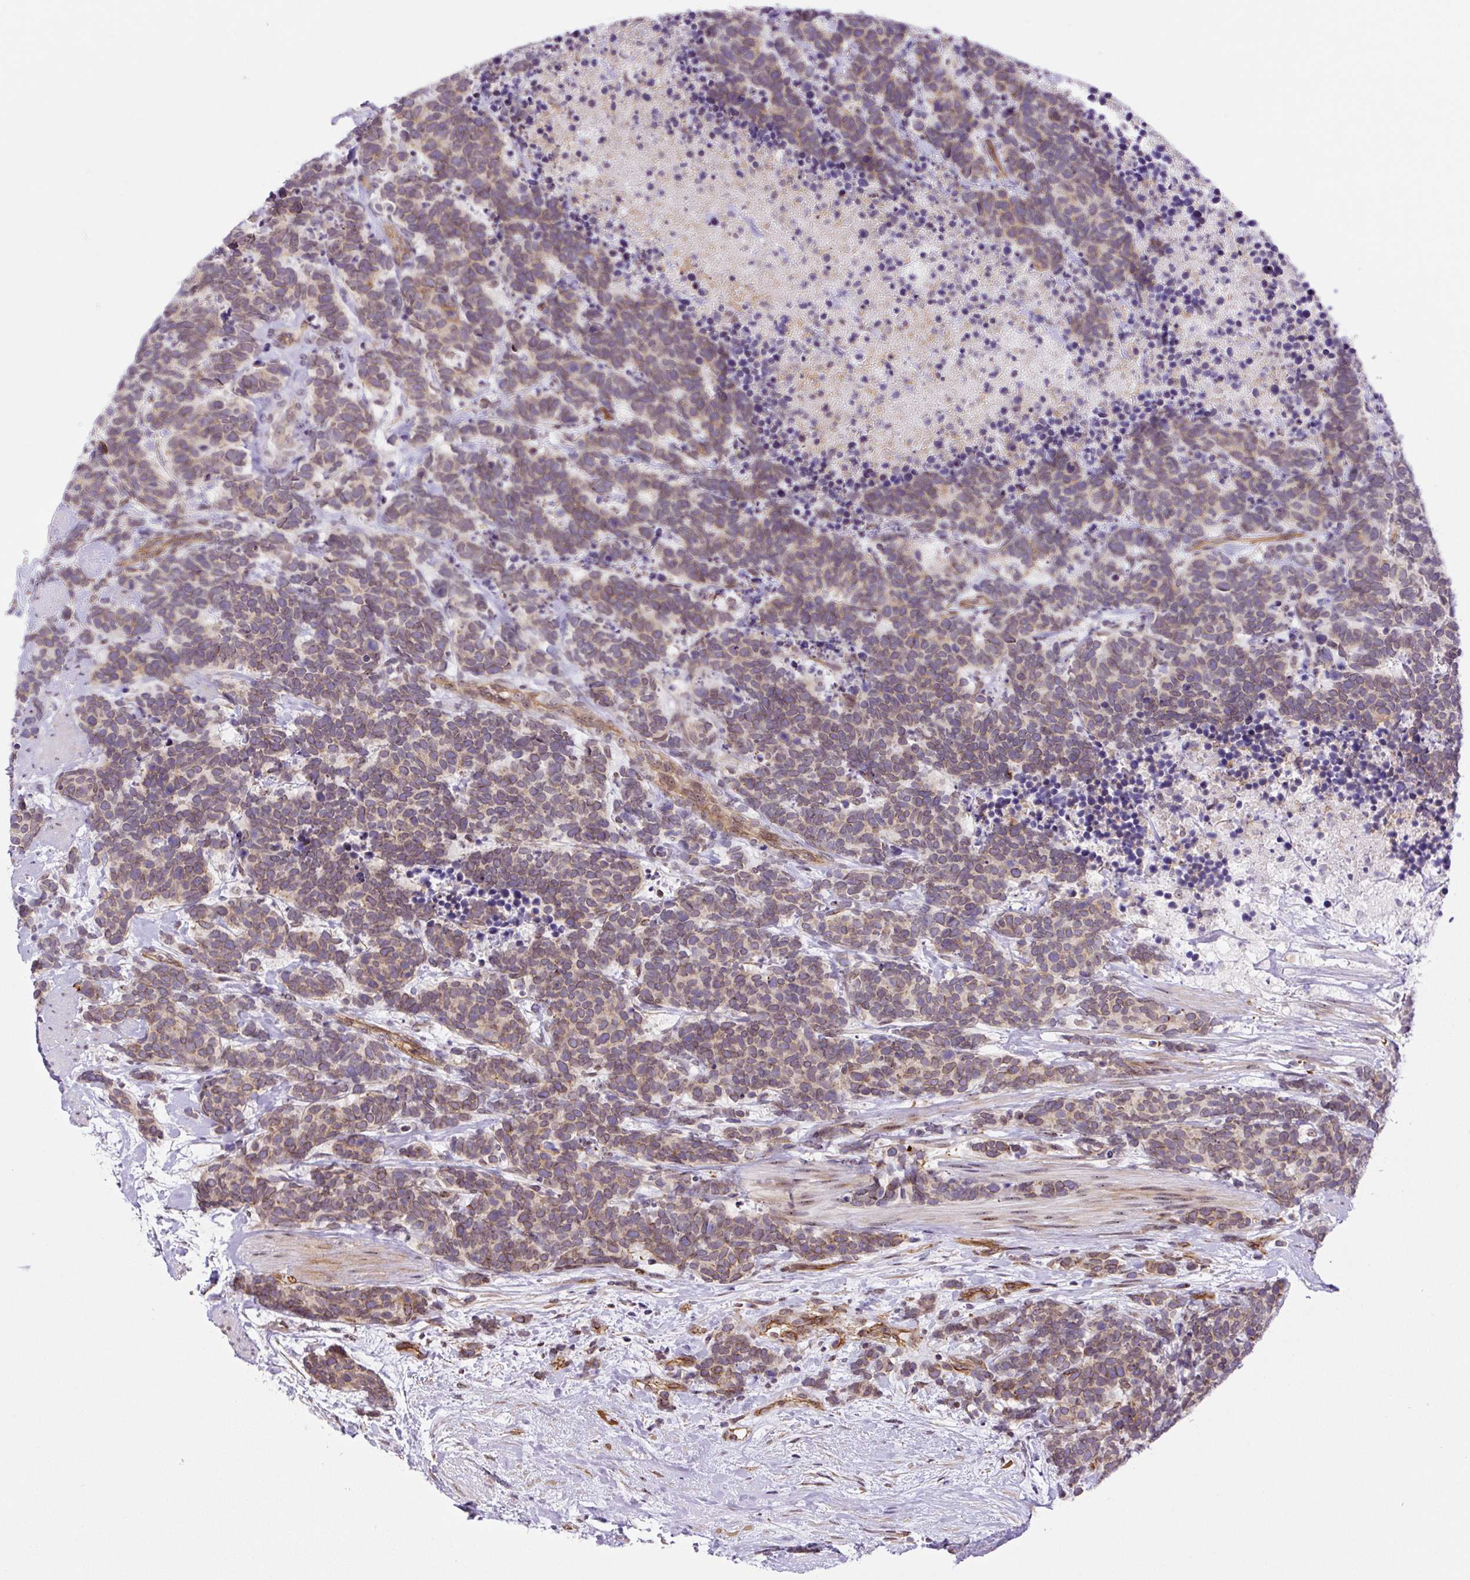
{"staining": {"intensity": "weak", "quantity": ">75%", "location": "cytoplasmic/membranous"}, "tissue": "carcinoid", "cell_type": "Tumor cells", "image_type": "cancer", "snomed": [{"axis": "morphology", "description": "Carcinoma, NOS"}, {"axis": "morphology", "description": "Carcinoid, malignant, NOS"}, {"axis": "topography", "description": "Prostate"}], "caption": "DAB (3,3'-diaminobenzidine) immunohistochemical staining of carcinoid demonstrates weak cytoplasmic/membranous protein positivity in approximately >75% of tumor cells.", "gene": "MYO5C", "patient": {"sex": "male", "age": 57}}